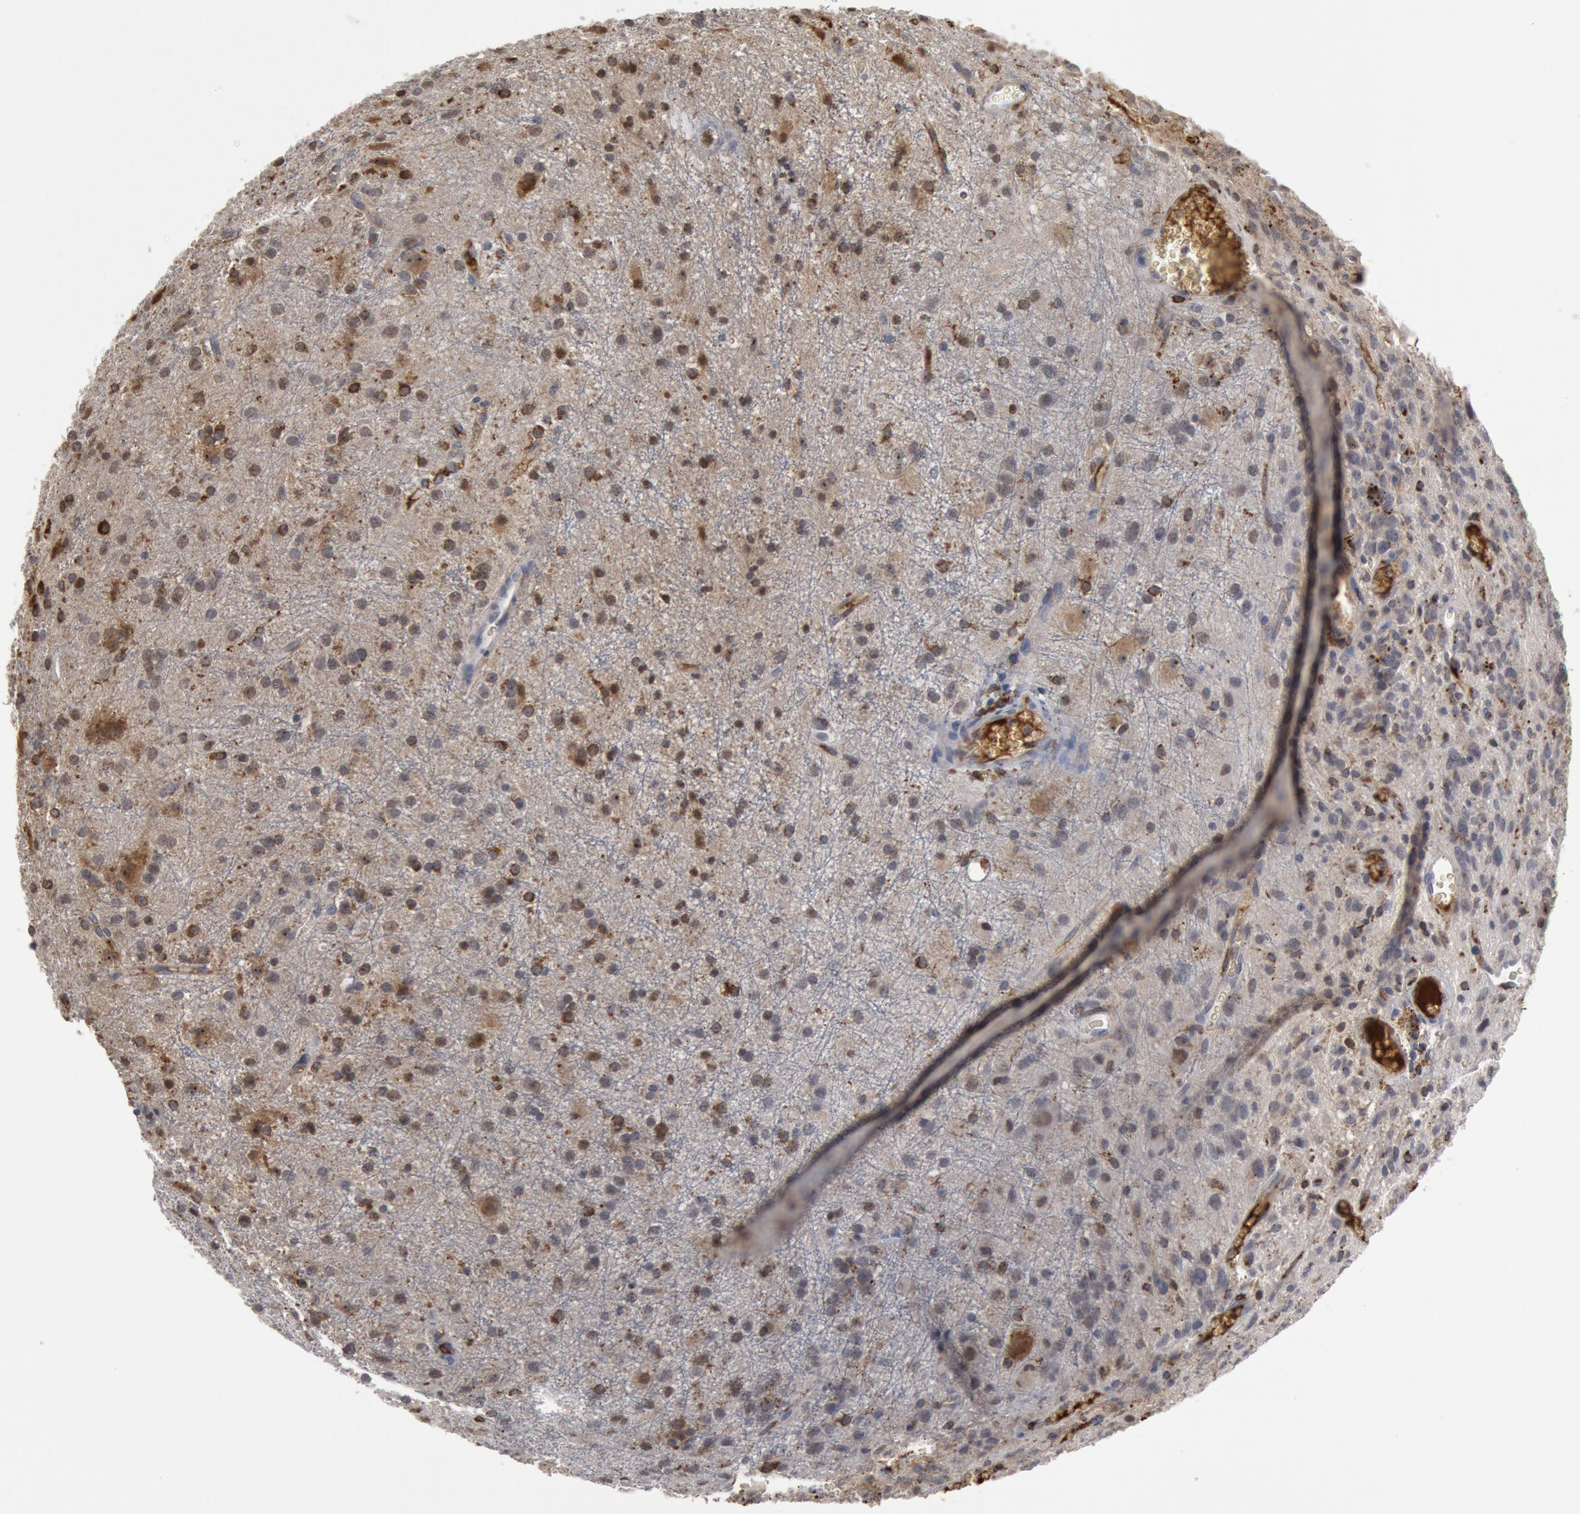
{"staining": {"intensity": "moderate", "quantity": "<25%", "location": "nuclear"}, "tissue": "glioma", "cell_type": "Tumor cells", "image_type": "cancer", "snomed": [{"axis": "morphology", "description": "Glioma, malignant, Low grade"}, {"axis": "topography", "description": "Brain"}], "caption": "Immunohistochemistry (IHC) (DAB (3,3'-diaminobenzidine)) staining of glioma reveals moderate nuclear protein staining in about <25% of tumor cells.", "gene": "C1QC", "patient": {"sex": "female", "age": 15}}